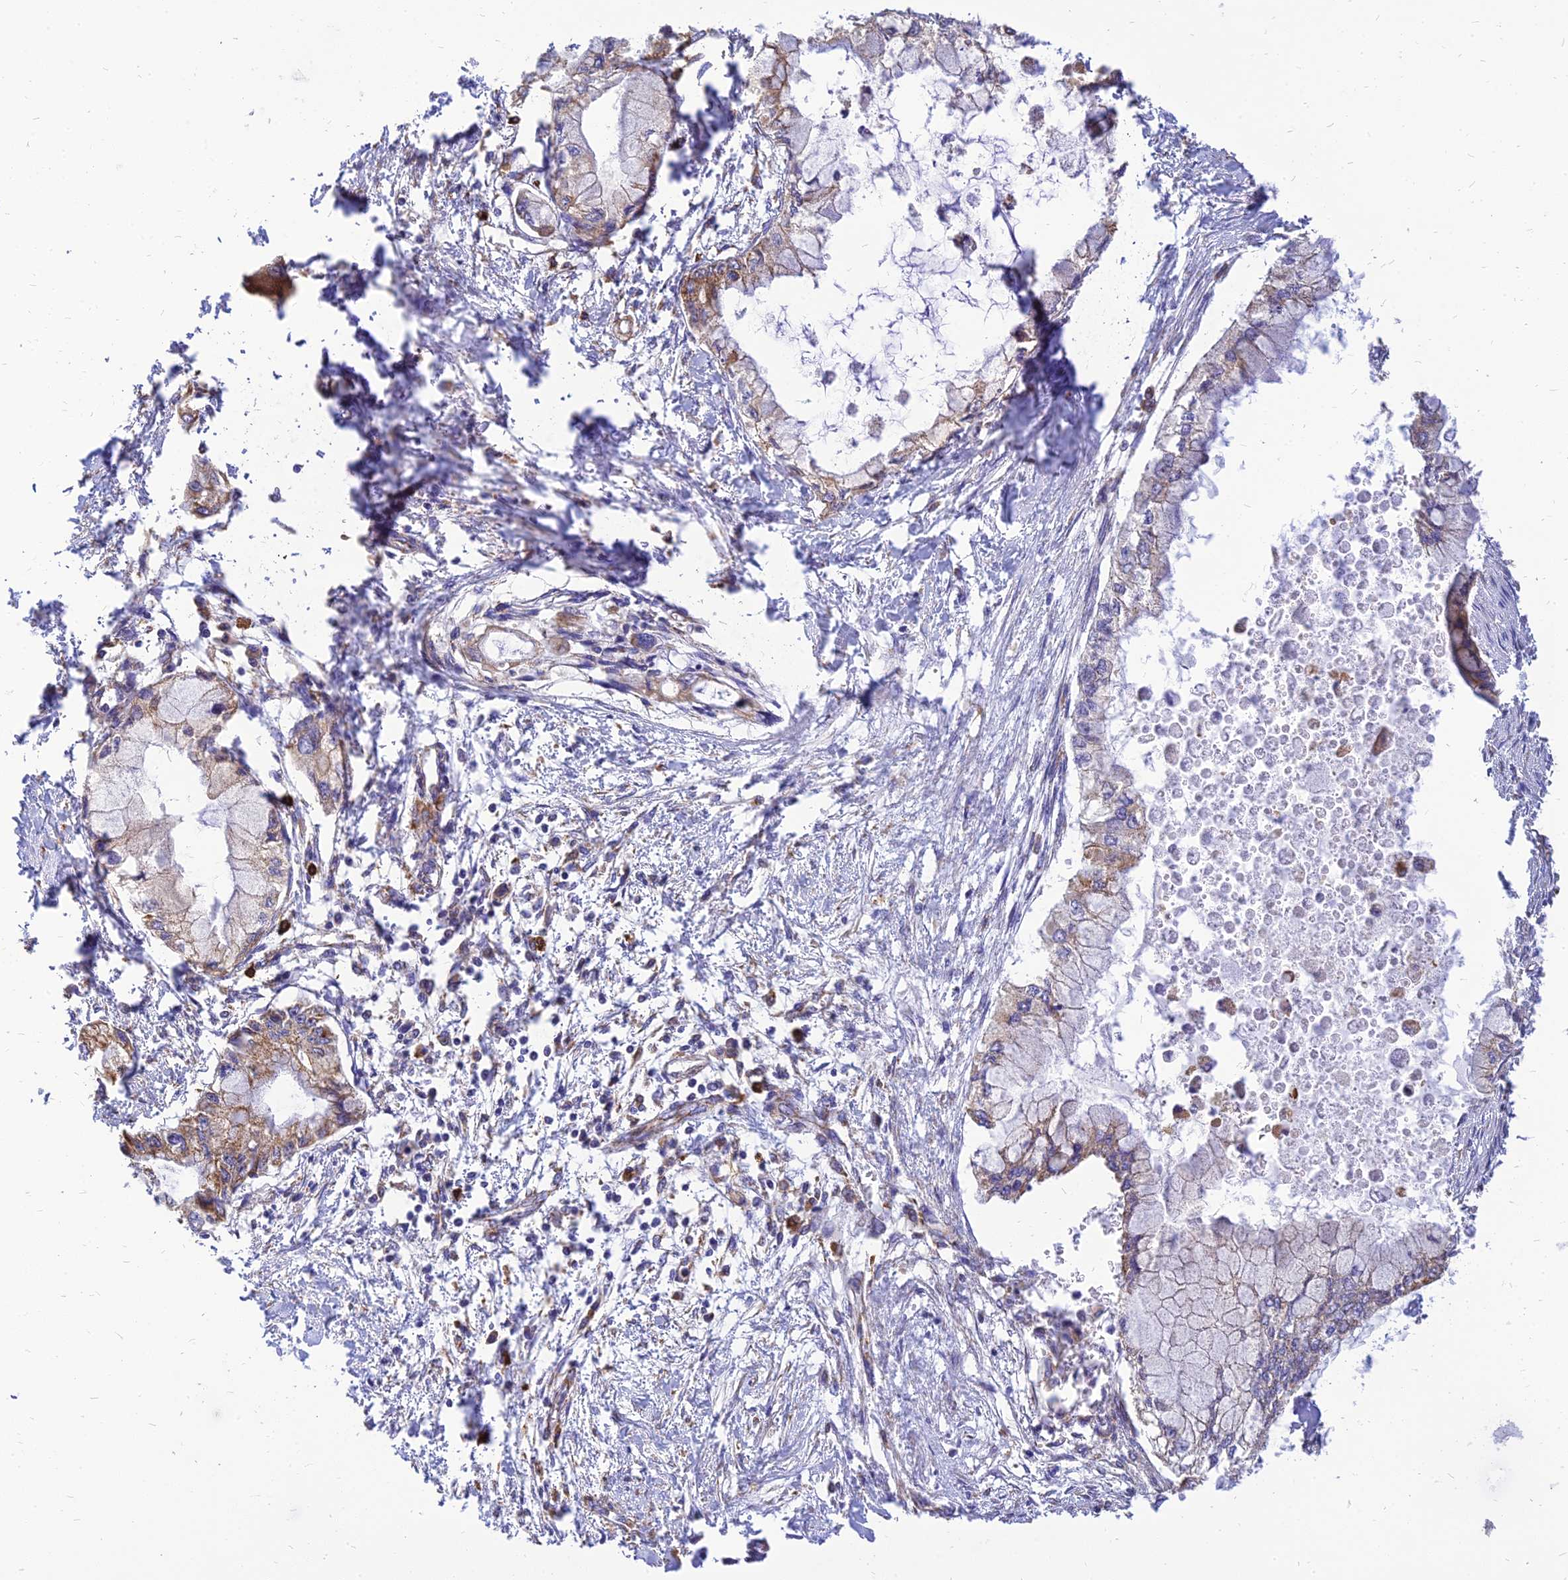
{"staining": {"intensity": "moderate", "quantity": "25%-75%", "location": "cytoplasmic/membranous"}, "tissue": "pancreatic cancer", "cell_type": "Tumor cells", "image_type": "cancer", "snomed": [{"axis": "morphology", "description": "Adenocarcinoma, NOS"}, {"axis": "topography", "description": "Pancreas"}], "caption": "A micrograph of pancreatic cancer stained for a protein displays moderate cytoplasmic/membranous brown staining in tumor cells. (brown staining indicates protein expression, while blue staining denotes nuclei).", "gene": "THUMPD2", "patient": {"sex": "male", "age": 48}}